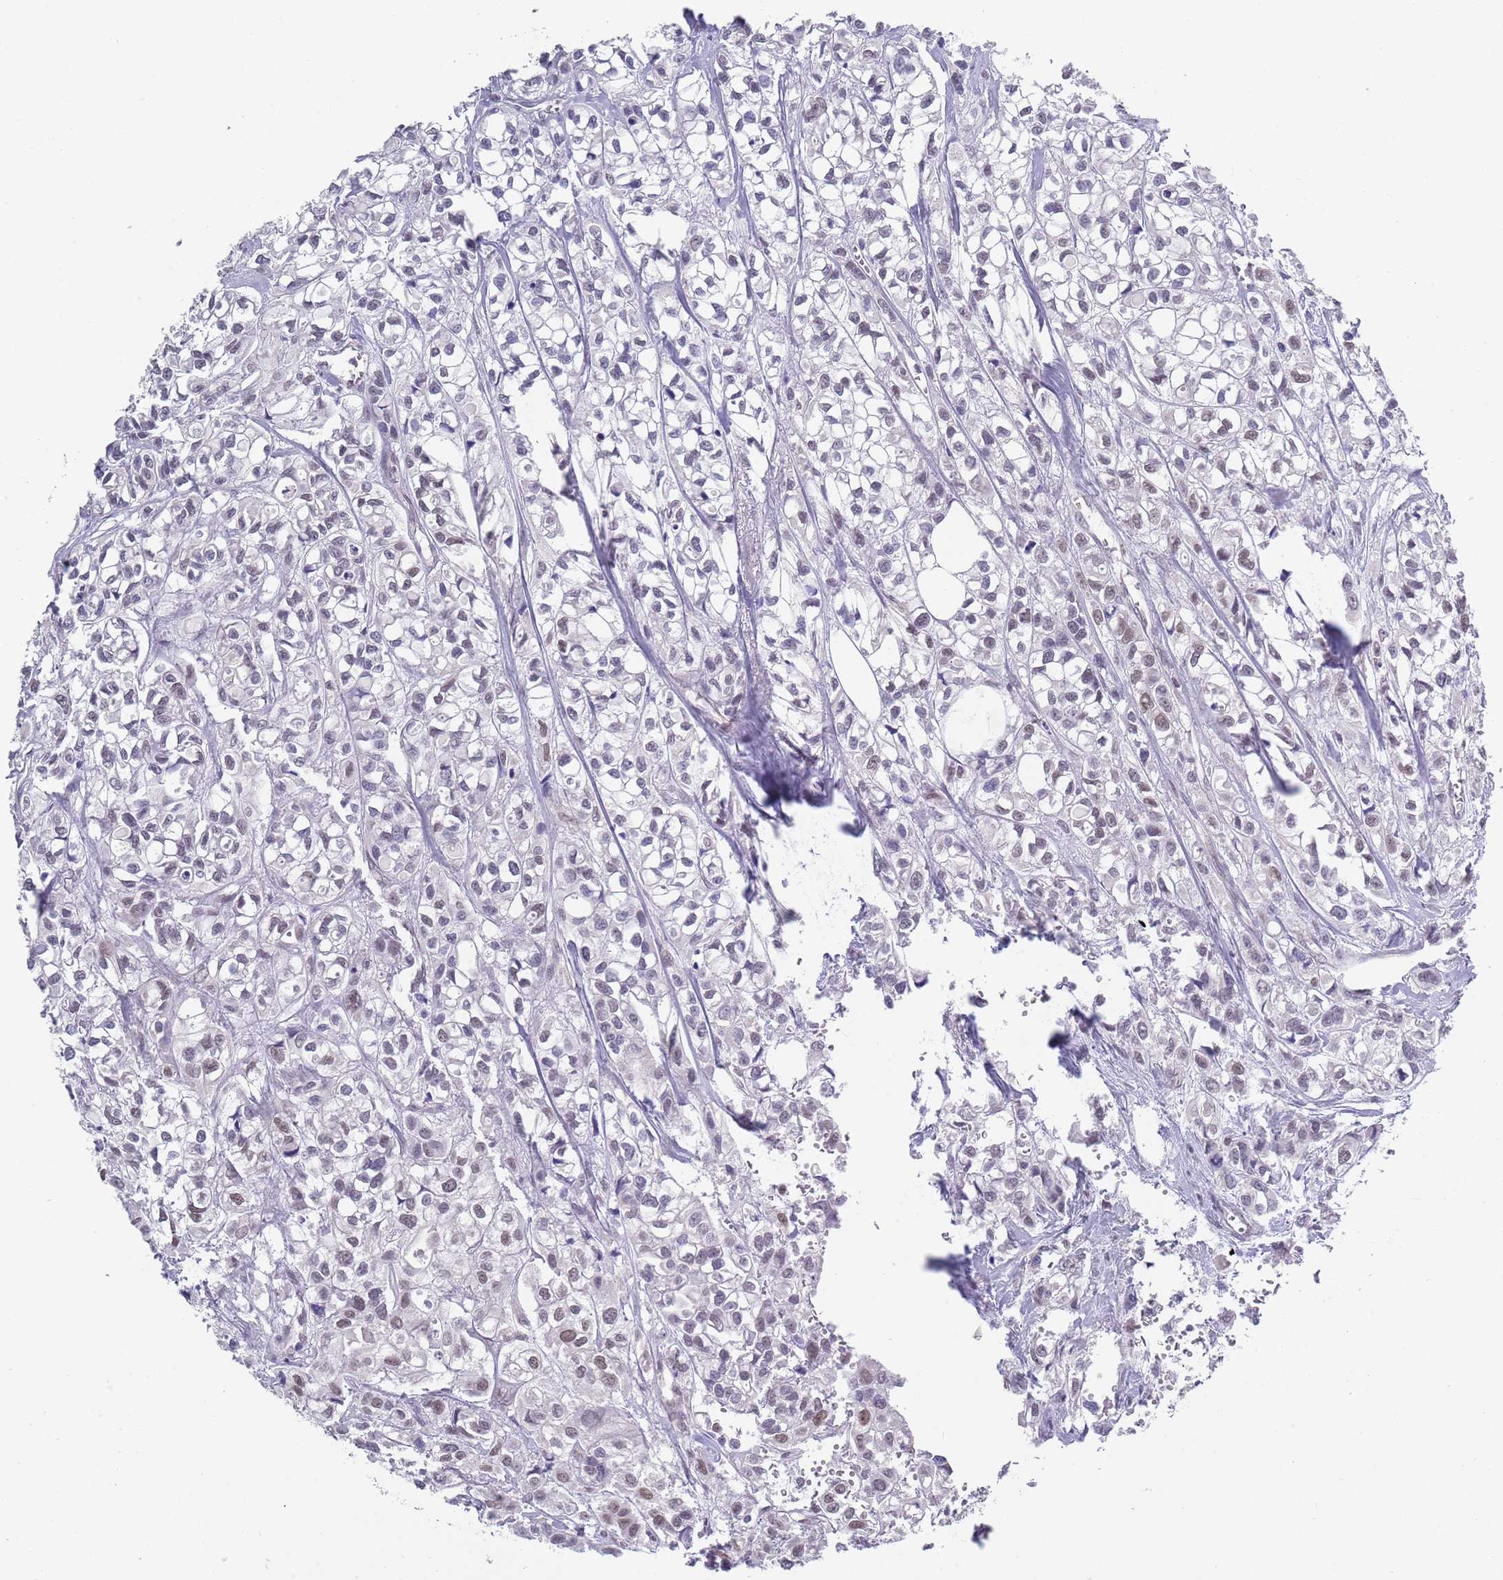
{"staining": {"intensity": "negative", "quantity": "none", "location": "none"}, "tissue": "urothelial cancer", "cell_type": "Tumor cells", "image_type": "cancer", "snomed": [{"axis": "morphology", "description": "Urothelial carcinoma, High grade"}, {"axis": "topography", "description": "Urinary bladder"}], "caption": "The histopathology image demonstrates no significant staining in tumor cells of urothelial cancer.", "gene": "SEPHS2", "patient": {"sex": "male", "age": 67}}